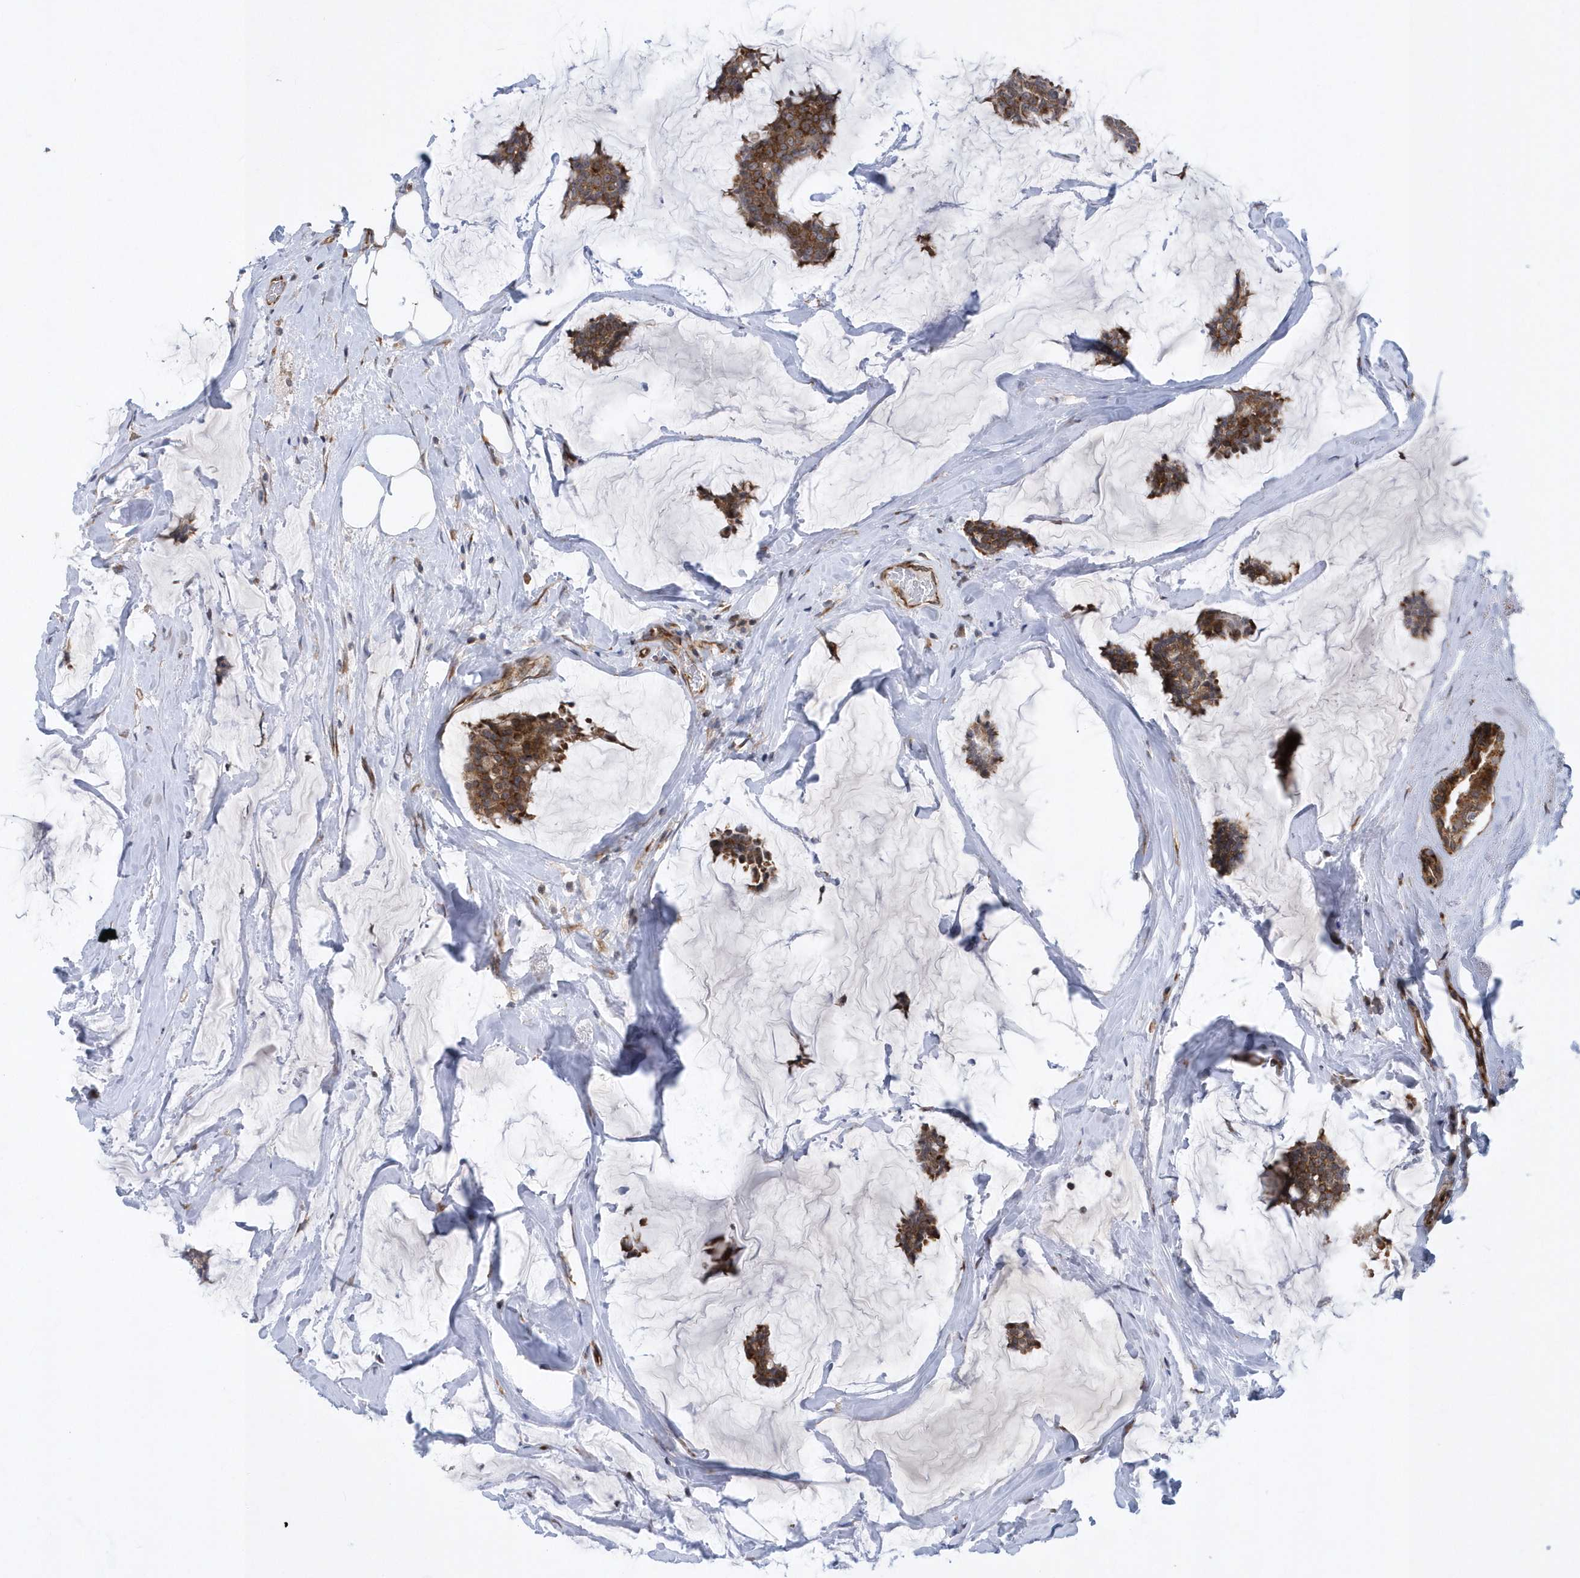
{"staining": {"intensity": "moderate", "quantity": ">75%", "location": "cytoplasmic/membranous"}, "tissue": "breast cancer", "cell_type": "Tumor cells", "image_type": "cancer", "snomed": [{"axis": "morphology", "description": "Duct carcinoma"}, {"axis": "topography", "description": "Breast"}], "caption": "An image of infiltrating ductal carcinoma (breast) stained for a protein reveals moderate cytoplasmic/membranous brown staining in tumor cells.", "gene": "PHF1", "patient": {"sex": "female", "age": 93}}